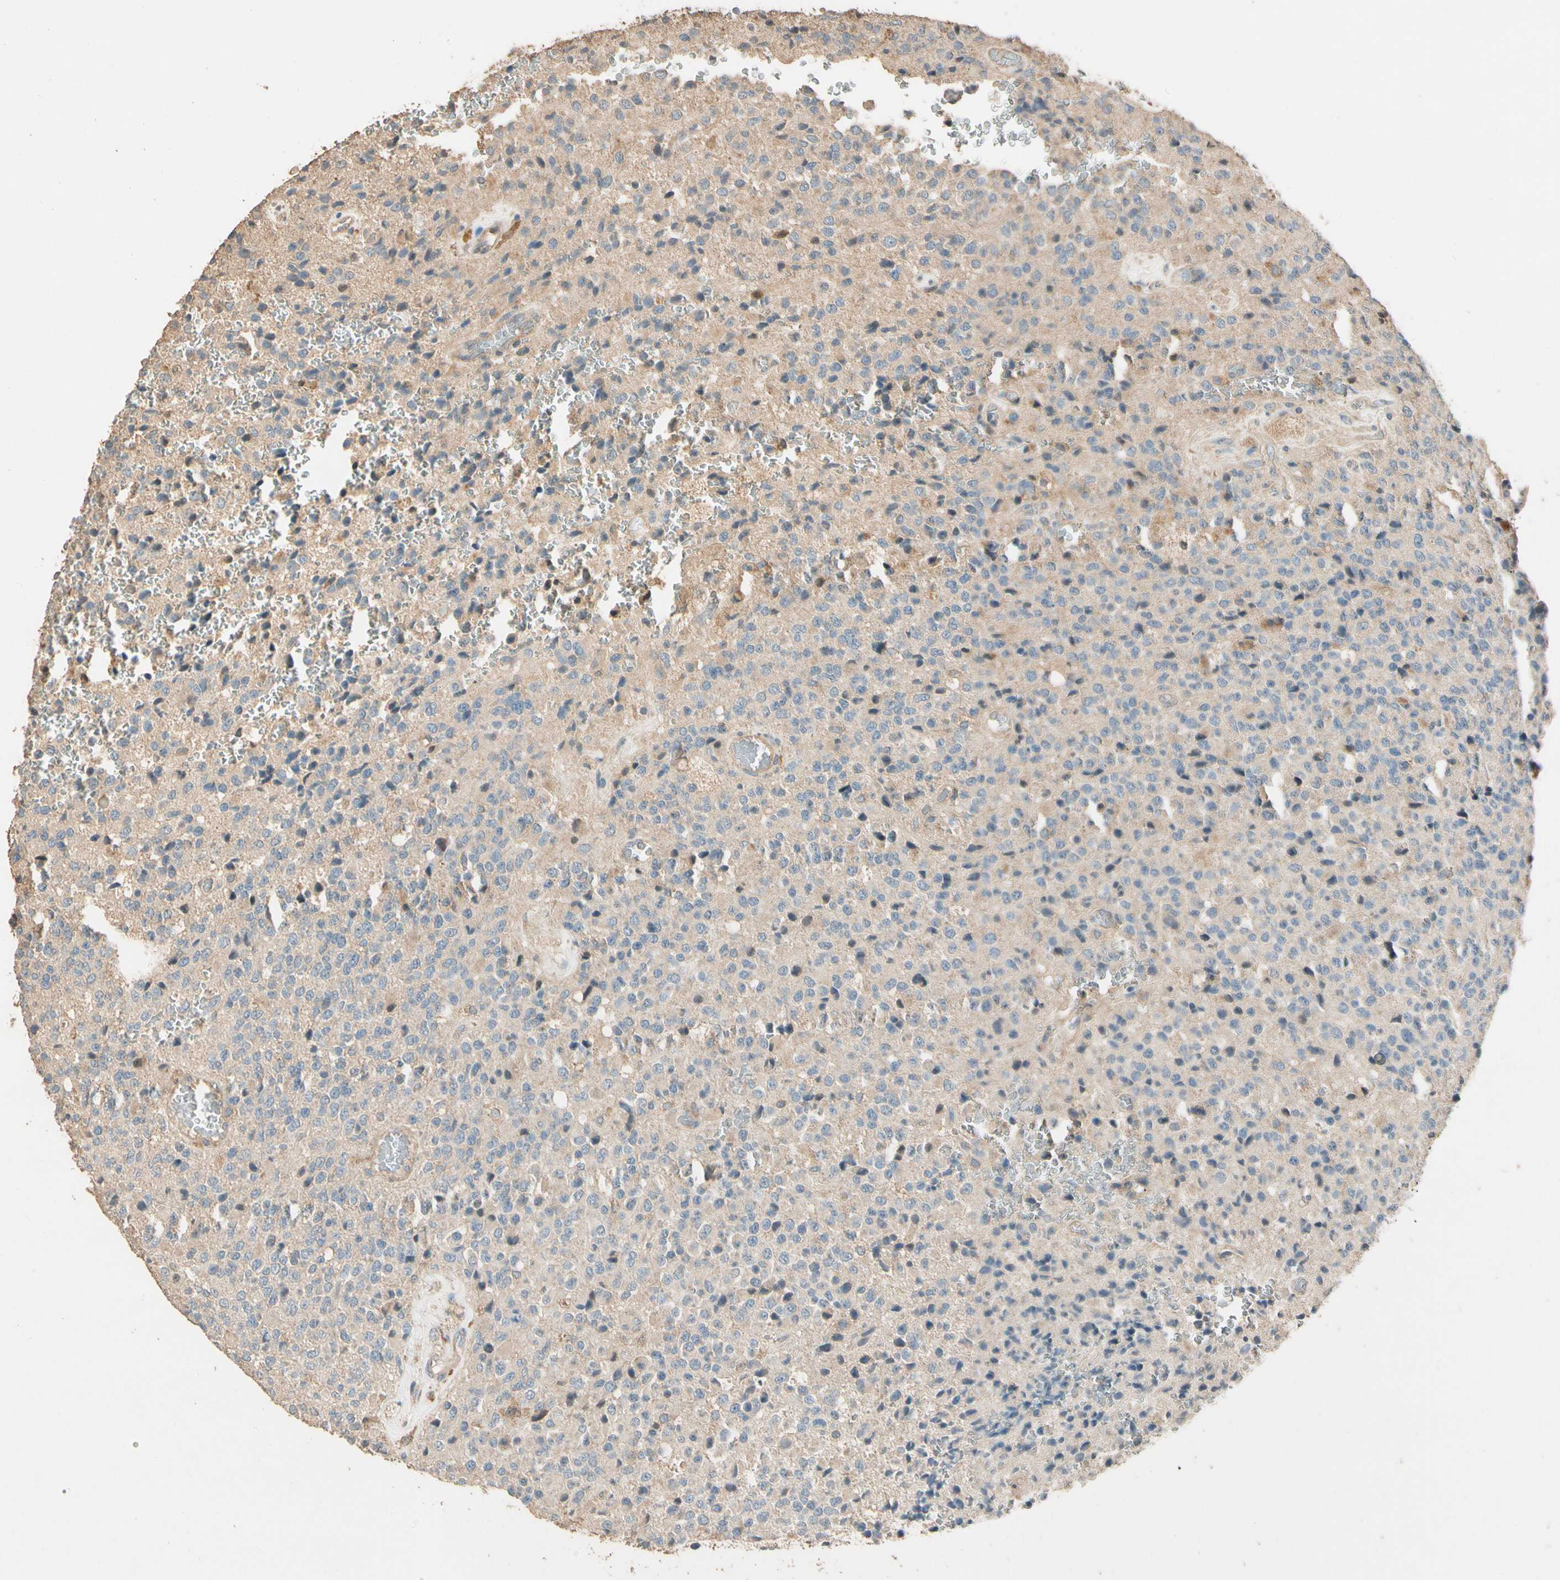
{"staining": {"intensity": "weak", "quantity": "25%-75%", "location": "cytoplasmic/membranous"}, "tissue": "glioma", "cell_type": "Tumor cells", "image_type": "cancer", "snomed": [{"axis": "morphology", "description": "Glioma, malignant, High grade"}, {"axis": "topography", "description": "pancreas cauda"}], "caption": "Immunohistochemistry (IHC) histopathology image of neoplastic tissue: human high-grade glioma (malignant) stained using IHC demonstrates low levels of weak protein expression localized specifically in the cytoplasmic/membranous of tumor cells, appearing as a cytoplasmic/membranous brown color.", "gene": "CDH6", "patient": {"sex": "male", "age": 60}}